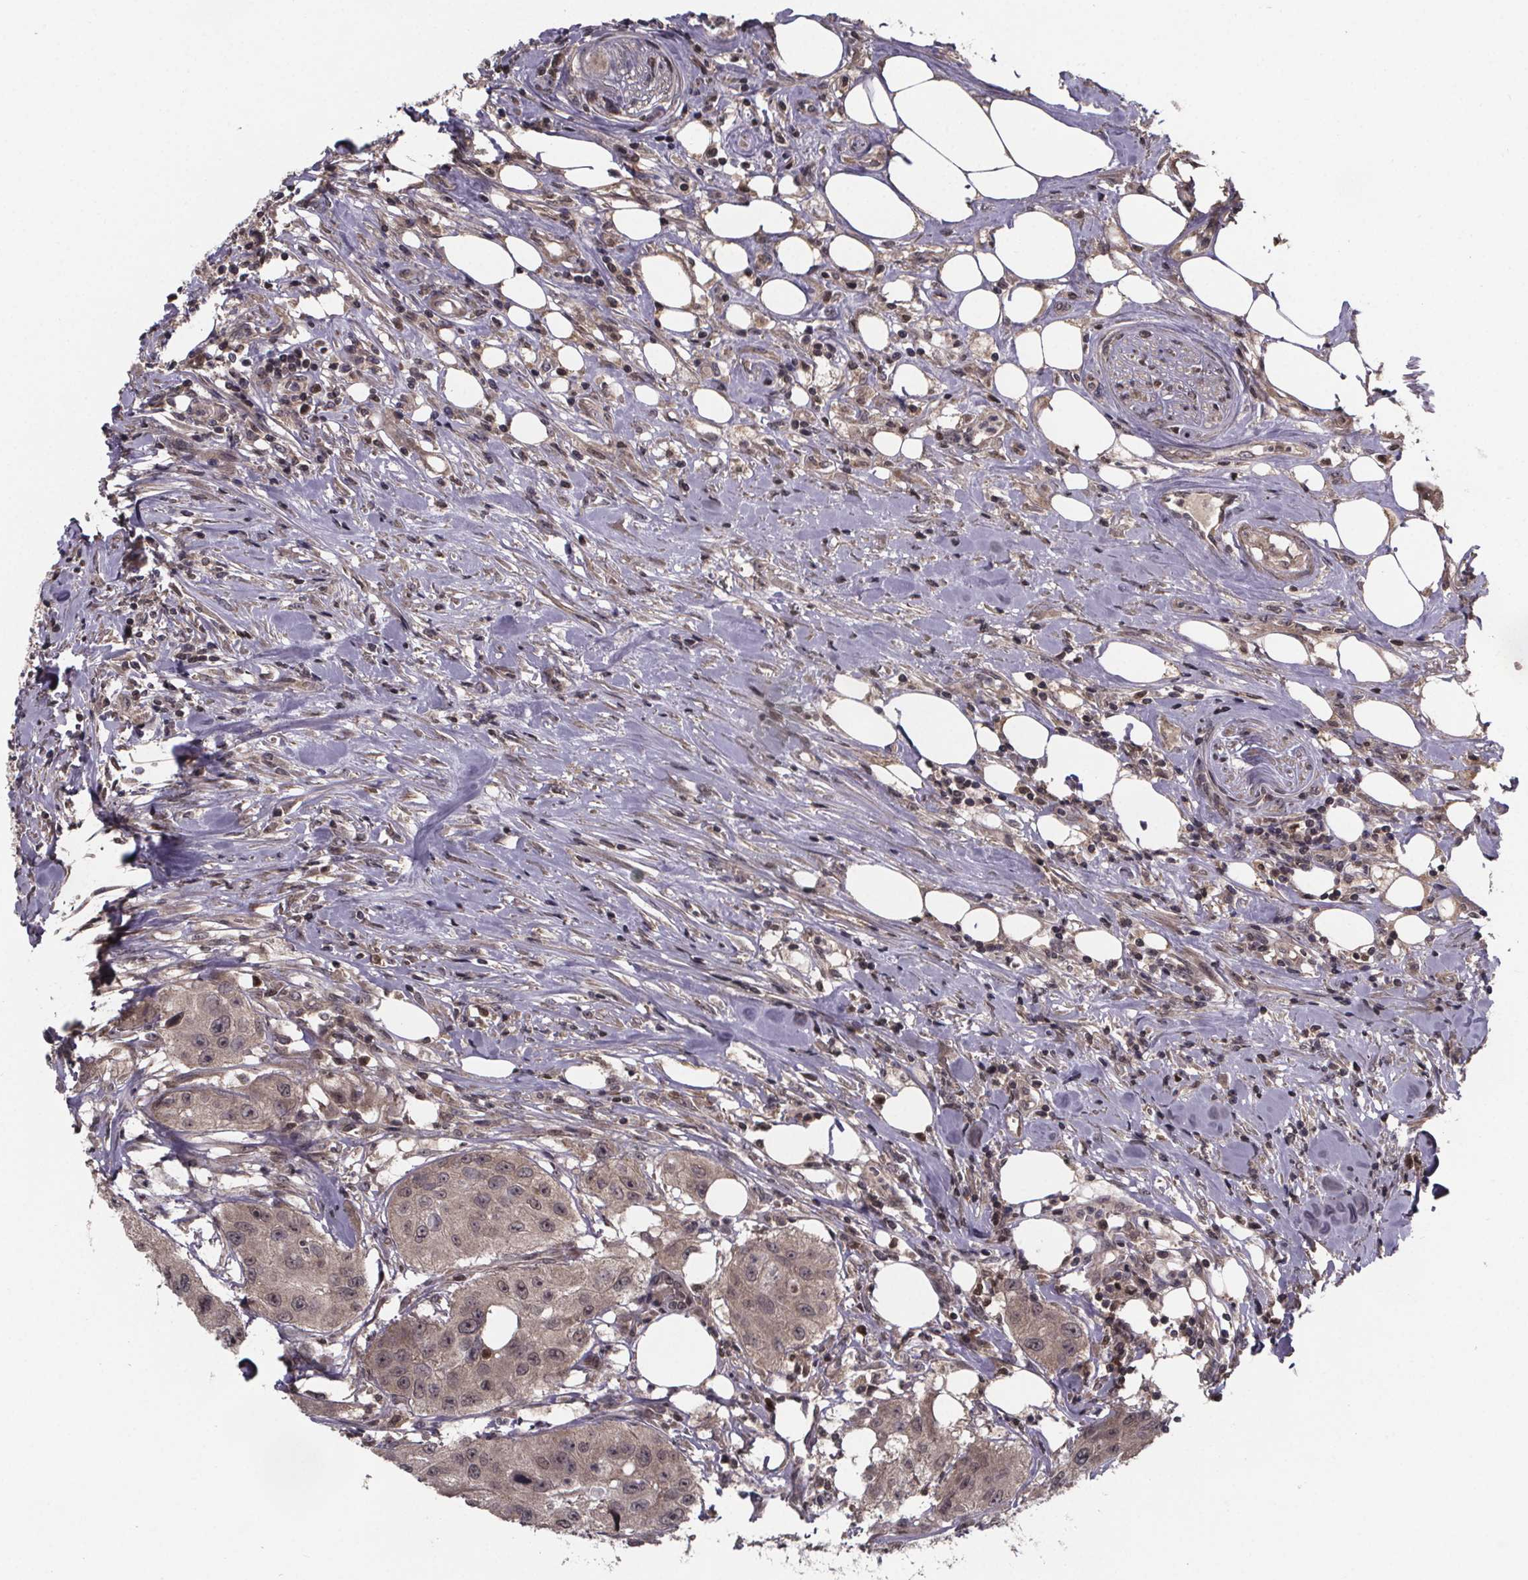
{"staining": {"intensity": "weak", "quantity": ">75%", "location": "cytoplasmic/membranous,nuclear"}, "tissue": "urothelial cancer", "cell_type": "Tumor cells", "image_type": "cancer", "snomed": [{"axis": "morphology", "description": "Urothelial carcinoma, High grade"}, {"axis": "topography", "description": "Urinary bladder"}], "caption": "Protein expression analysis of urothelial carcinoma (high-grade) reveals weak cytoplasmic/membranous and nuclear staining in about >75% of tumor cells.", "gene": "FN3KRP", "patient": {"sex": "male", "age": 79}}